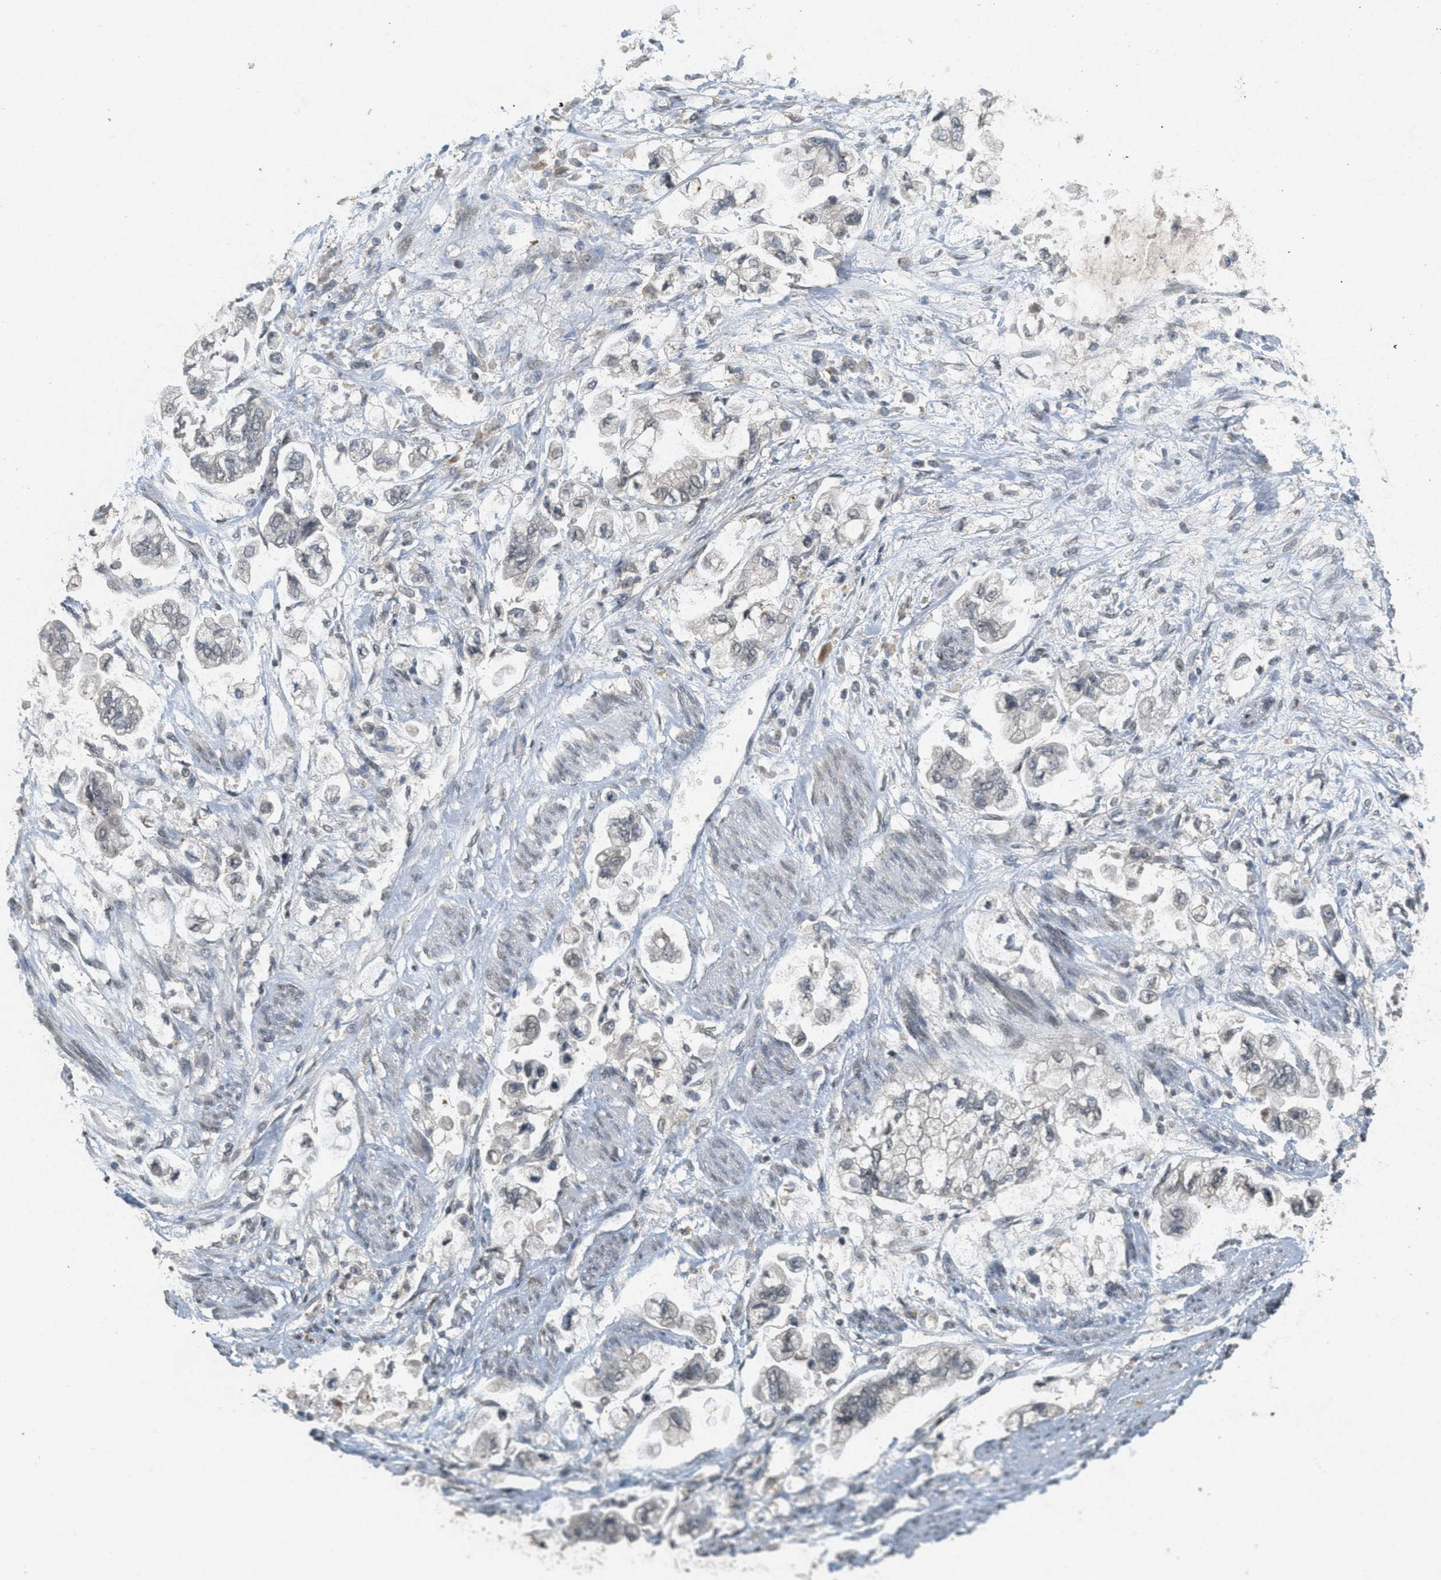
{"staining": {"intensity": "negative", "quantity": "none", "location": "none"}, "tissue": "stomach cancer", "cell_type": "Tumor cells", "image_type": "cancer", "snomed": [{"axis": "morphology", "description": "Normal tissue, NOS"}, {"axis": "morphology", "description": "Adenocarcinoma, NOS"}, {"axis": "topography", "description": "Stomach"}], "caption": "The IHC histopathology image has no significant expression in tumor cells of stomach cancer tissue. (Immunohistochemistry, brightfield microscopy, high magnification).", "gene": "ABHD6", "patient": {"sex": "male", "age": 62}}